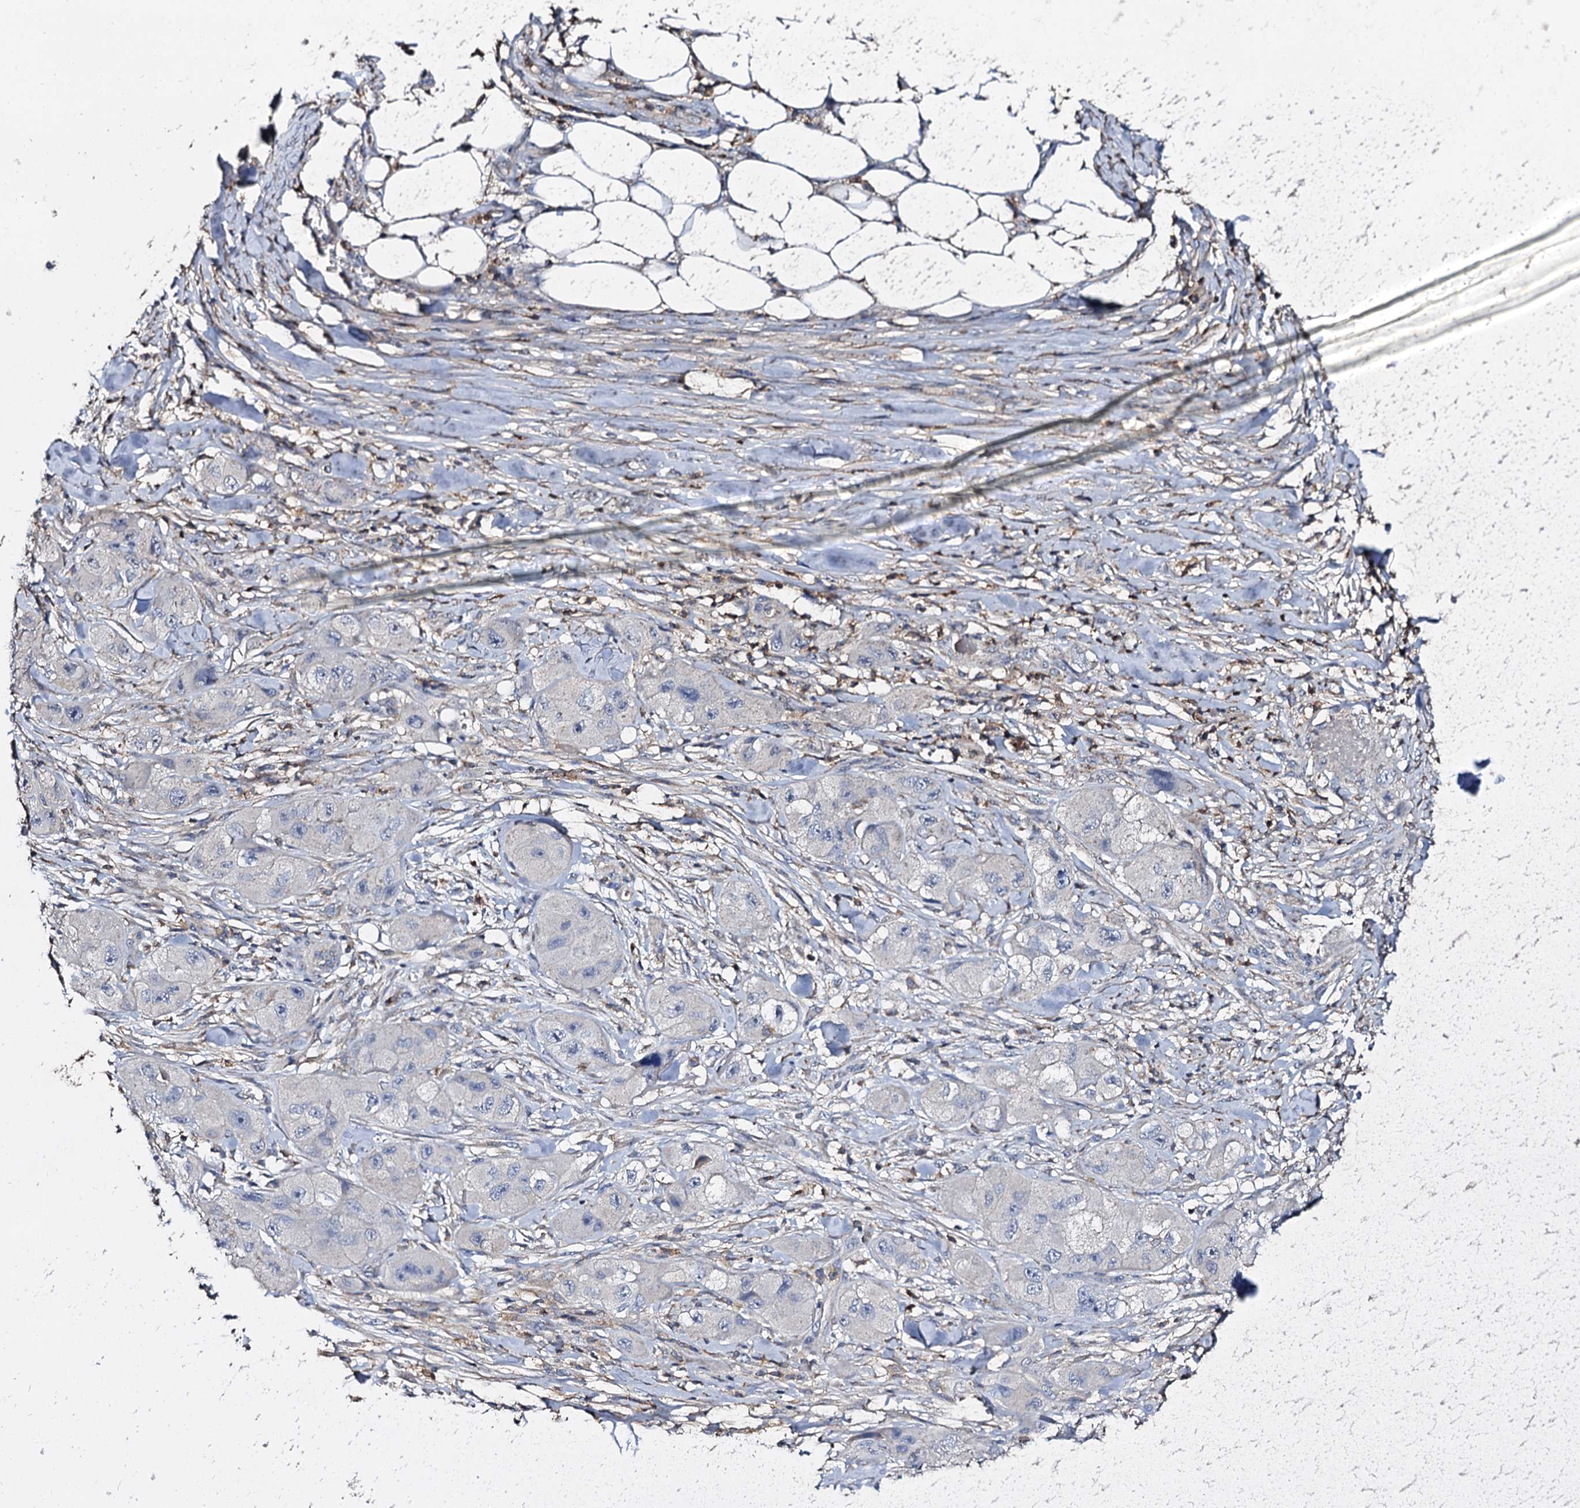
{"staining": {"intensity": "negative", "quantity": "none", "location": "none"}, "tissue": "skin cancer", "cell_type": "Tumor cells", "image_type": "cancer", "snomed": [{"axis": "morphology", "description": "Squamous cell carcinoma, NOS"}, {"axis": "topography", "description": "Skin"}, {"axis": "topography", "description": "Subcutis"}], "caption": "Immunohistochemistry histopathology image of neoplastic tissue: skin cancer stained with DAB displays no significant protein positivity in tumor cells.", "gene": "ANKRD13A", "patient": {"sex": "male", "age": 73}}